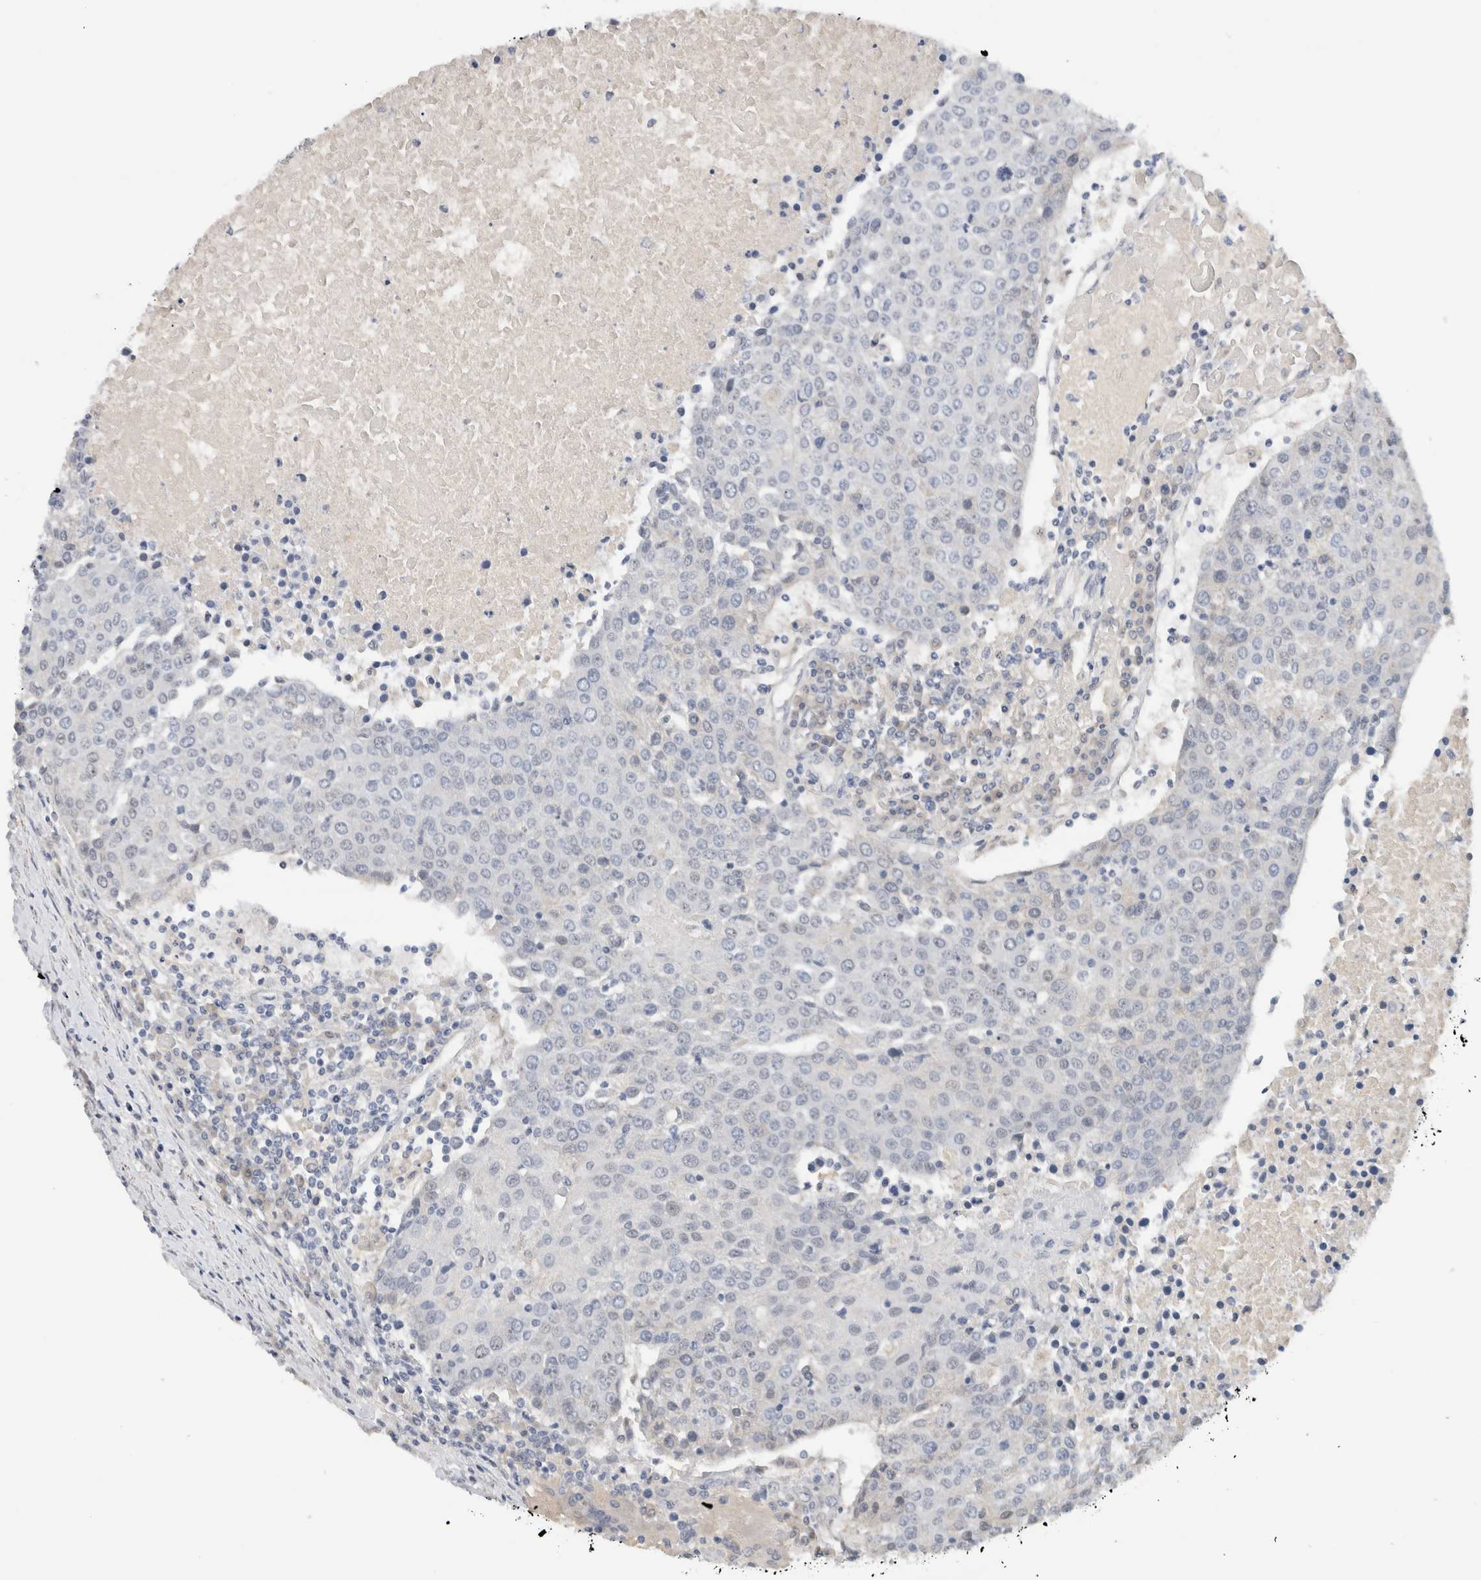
{"staining": {"intensity": "negative", "quantity": "none", "location": "none"}, "tissue": "urothelial cancer", "cell_type": "Tumor cells", "image_type": "cancer", "snomed": [{"axis": "morphology", "description": "Urothelial carcinoma, High grade"}, {"axis": "topography", "description": "Urinary bladder"}], "caption": "High magnification brightfield microscopy of urothelial cancer stained with DAB (brown) and counterstained with hematoxylin (blue): tumor cells show no significant positivity.", "gene": "HCN3", "patient": {"sex": "female", "age": 85}}